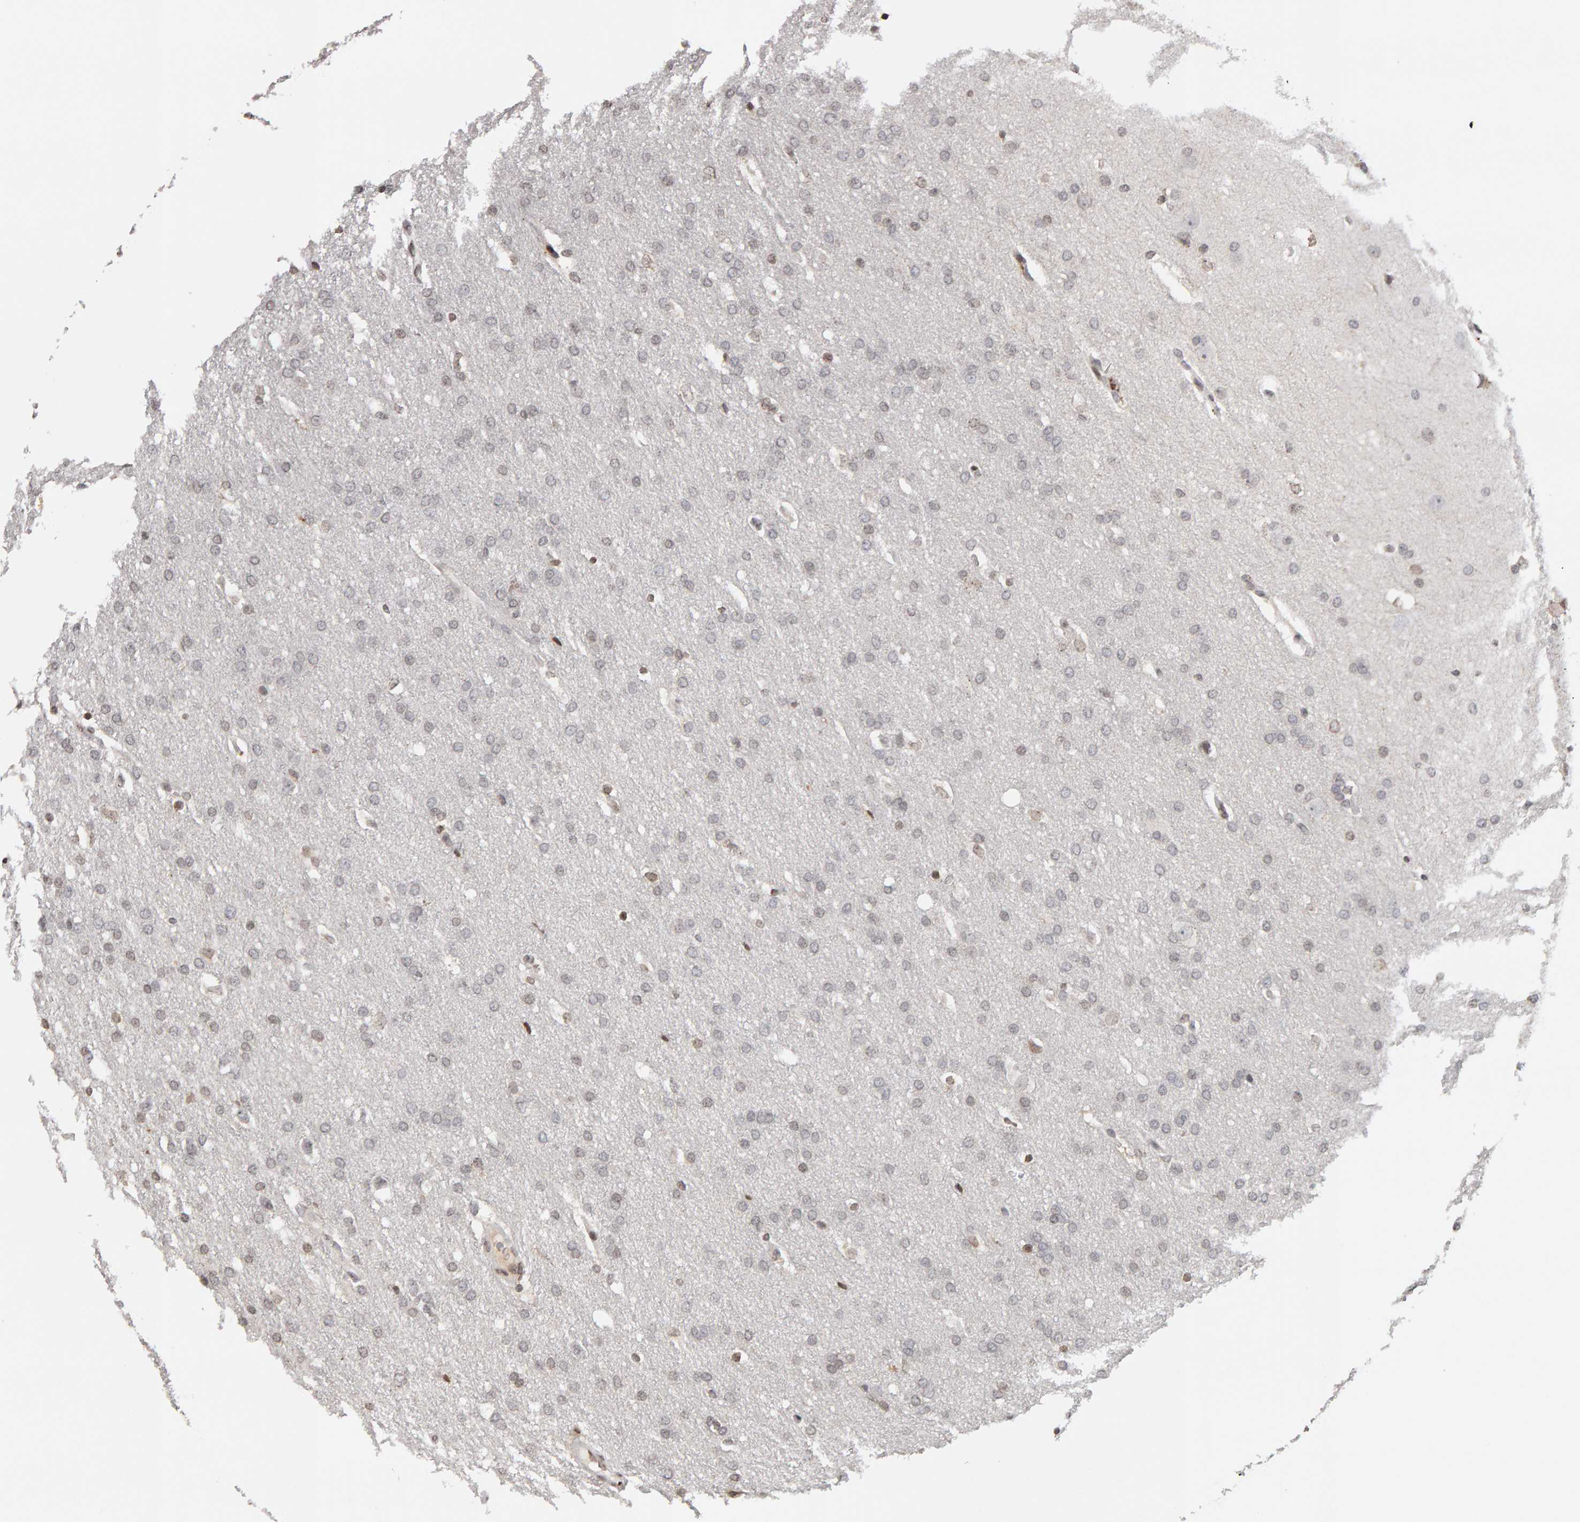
{"staining": {"intensity": "weak", "quantity": "<25%", "location": "nuclear"}, "tissue": "glioma", "cell_type": "Tumor cells", "image_type": "cancer", "snomed": [{"axis": "morphology", "description": "Glioma, malignant, Low grade"}, {"axis": "topography", "description": "Brain"}], "caption": "The photomicrograph demonstrates no staining of tumor cells in glioma.", "gene": "TRAM1", "patient": {"sex": "female", "age": 37}}